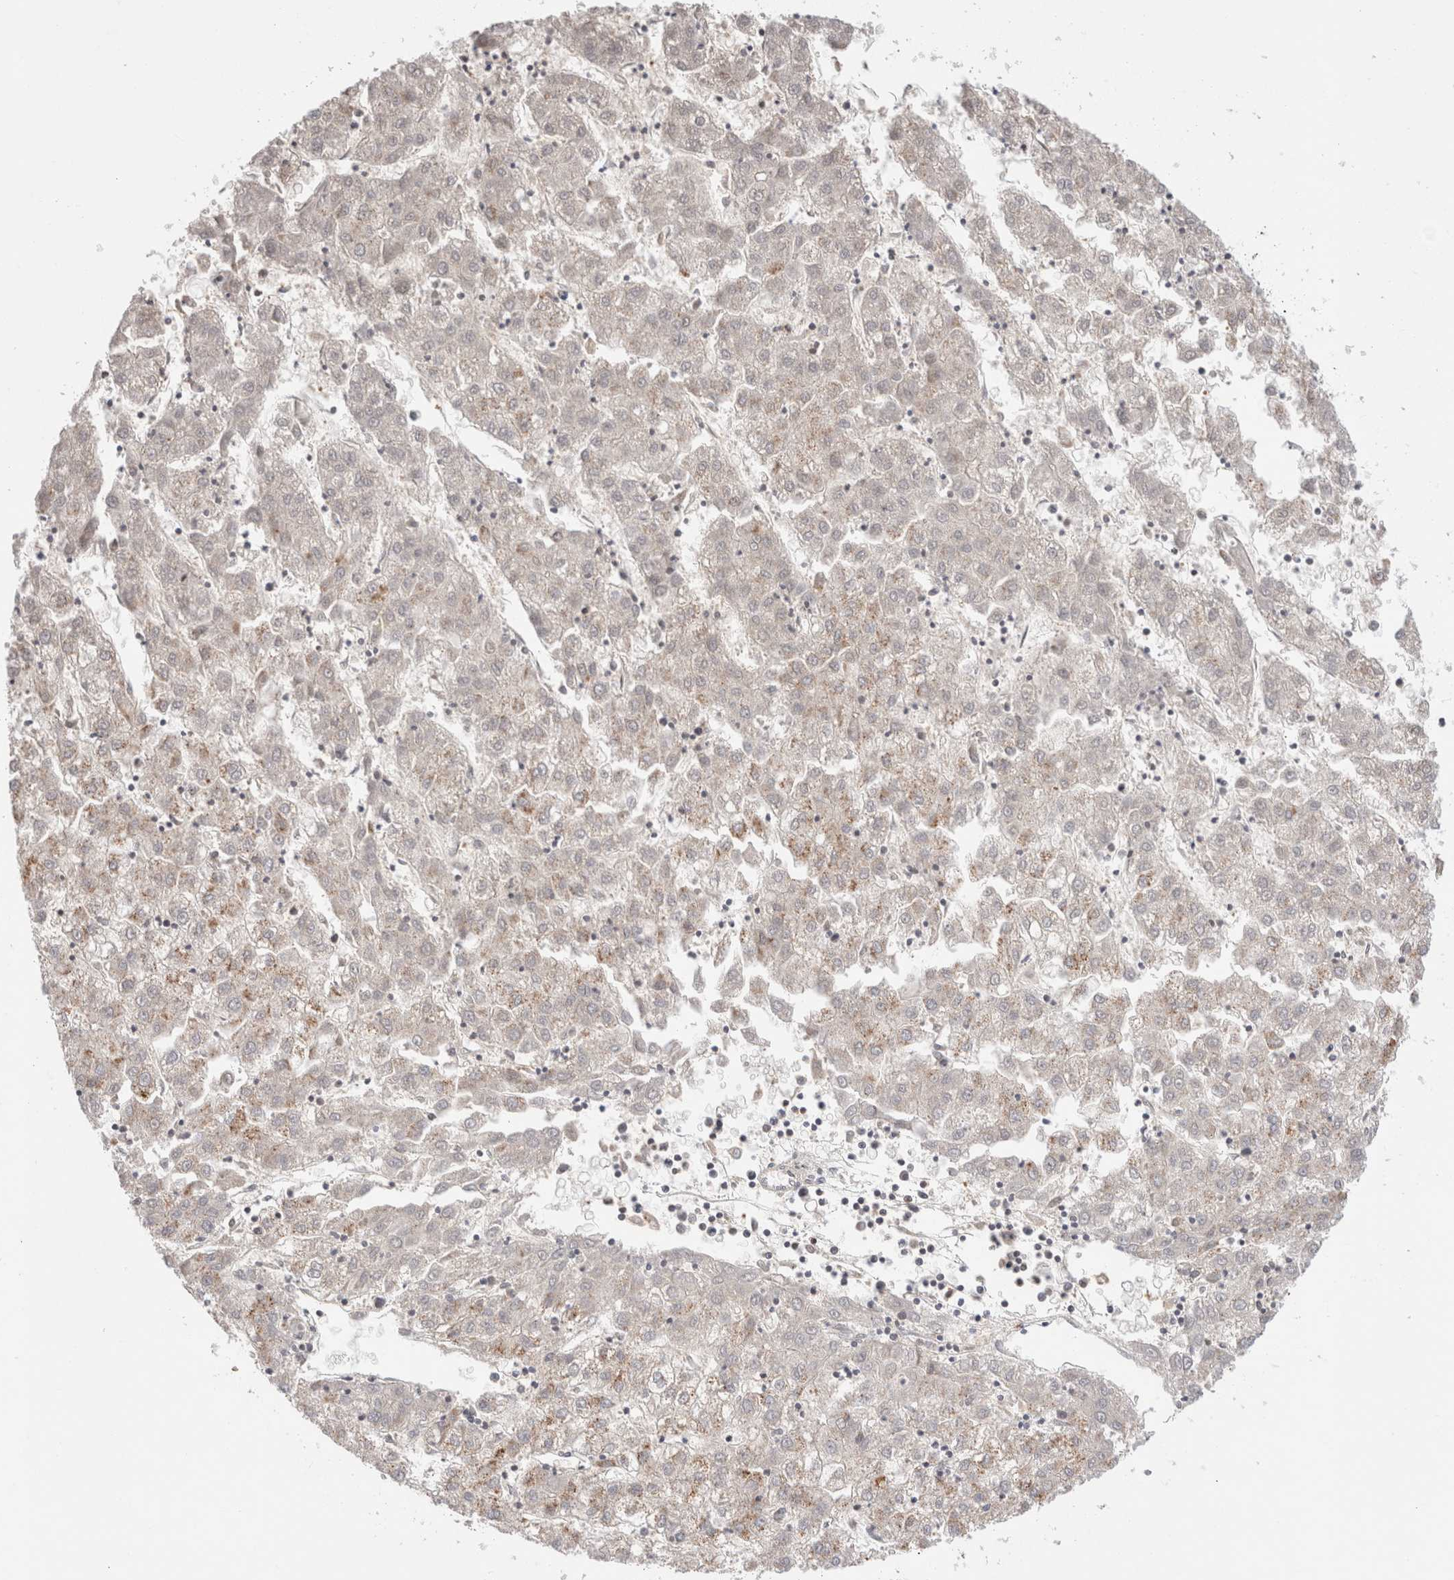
{"staining": {"intensity": "moderate", "quantity": "<25%", "location": "cytoplasmic/membranous"}, "tissue": "liver cancer", "cell_type": "Tumor cells", "image_type": "cancer", "snomed": [{"axis": "morphology", "description": "Carcinoma, Hepatocellular, NOS"}, {"axis": "topography", "description": "Liver"}], "caption": "An IHC image of tumor tissue is shown. Protein staining in brown shows moderate cytoplasmic/membranous positivity in hepatocellular carcinoma (liver) within tumor cells.", "gene": "SIKE1", "patient": {"sex": "male", "age": 72}}